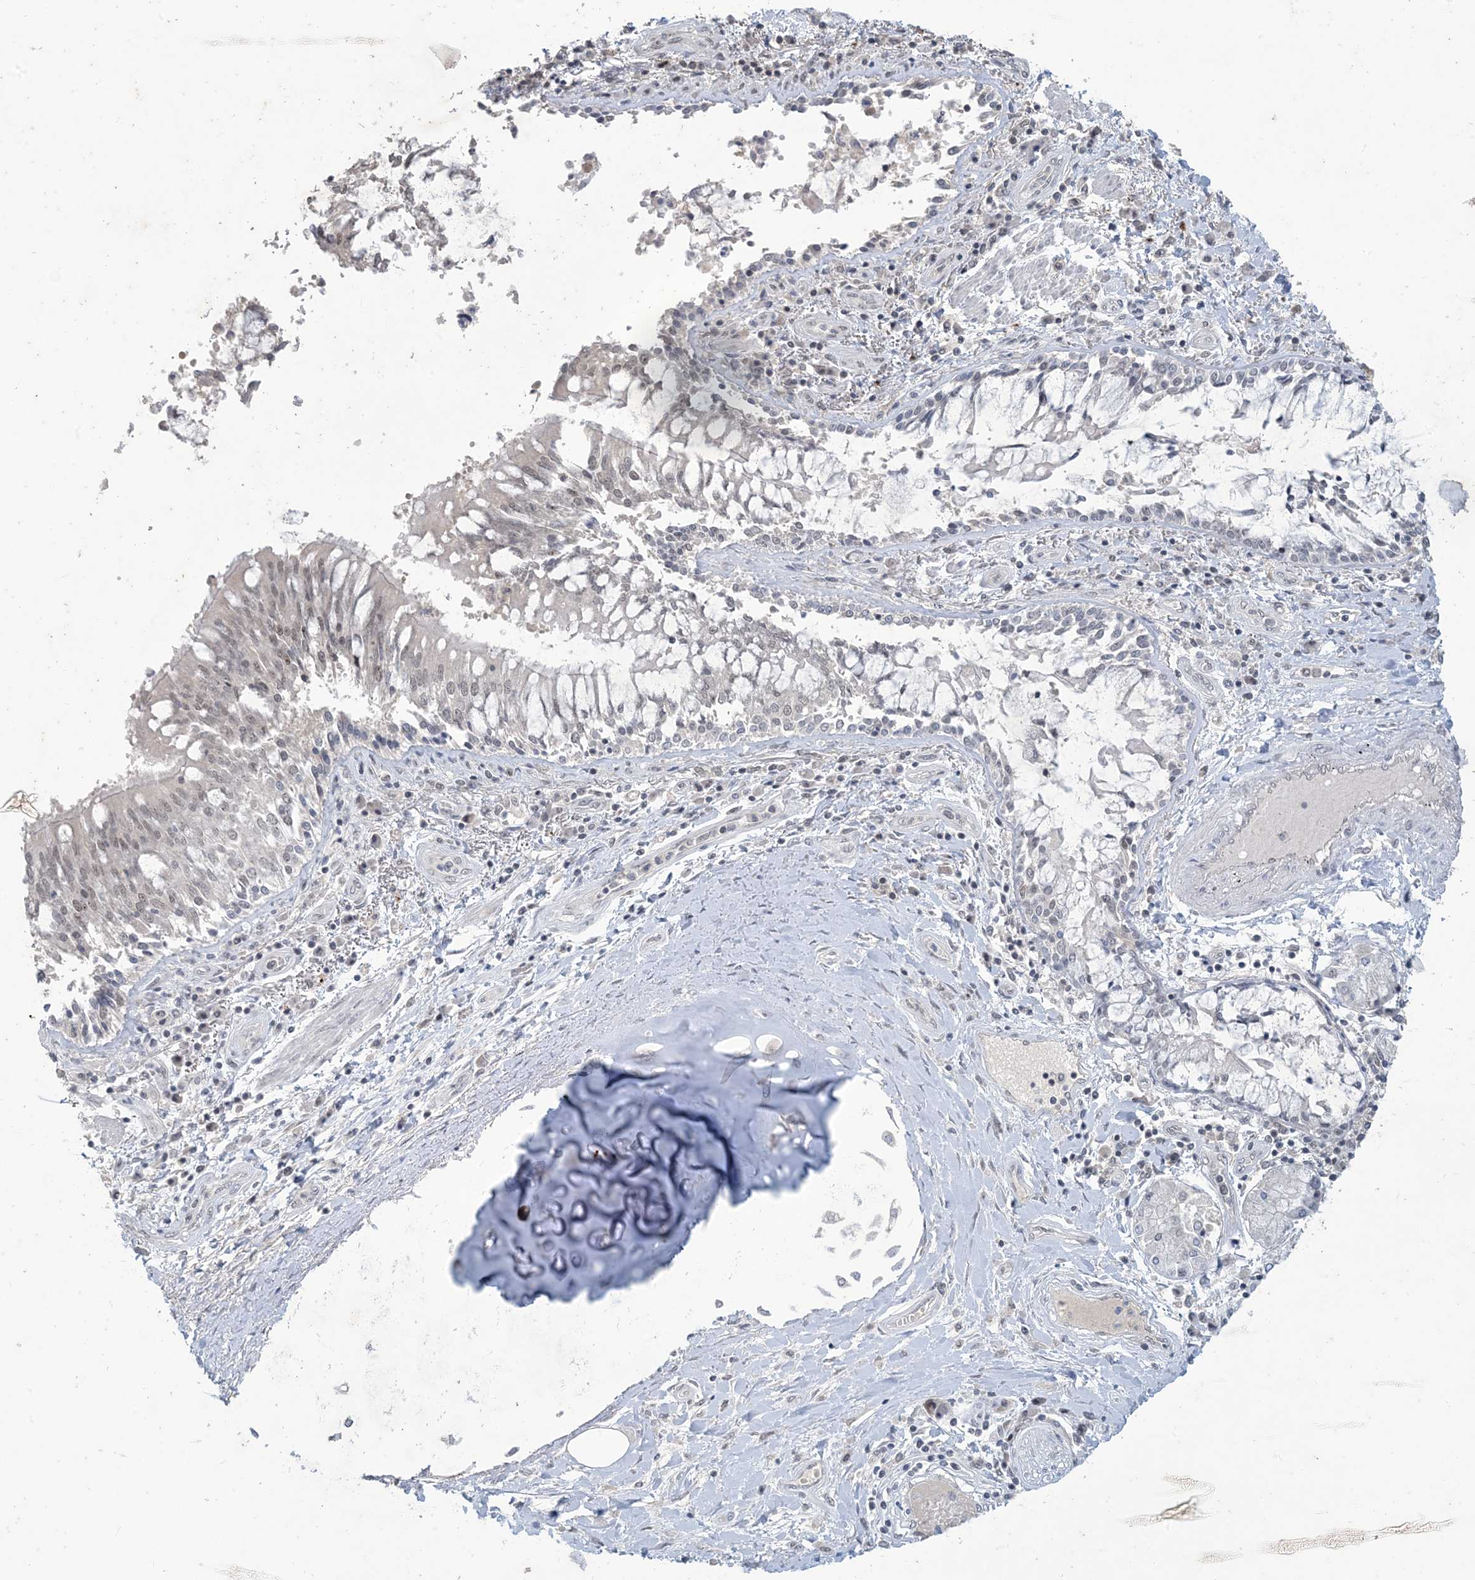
{"staining": {"intensity": "negative", "quantity": "none", "location": "none"}, "tissue": "adipose tissue", "cell_type": "Adipocytes", "image_type": "normal", "snomed": [{"axis": "morphology", "description": "Normal tissue, NOS"}, {"axis": "topography", "description": "Cartilage tissue"}, {"axis": "topography", "description": "Bronchus"}, {"axis": "topography", "description": "Lung"}, {"axis": "topography", "description": "Peripheral nerve tissue"}], "caption": "The micrograph demonstrates no staining of adipocytes in unremarkable adipose tissue. Brightfield microscopy of immunohistochemistry stained with DAB (3,3'-diaminobenzidine) (brown) and hematoxylin (blue), captured at high magnification.", "gene": "ZNF674", "patient": {"sex": "female", "age": 49}}